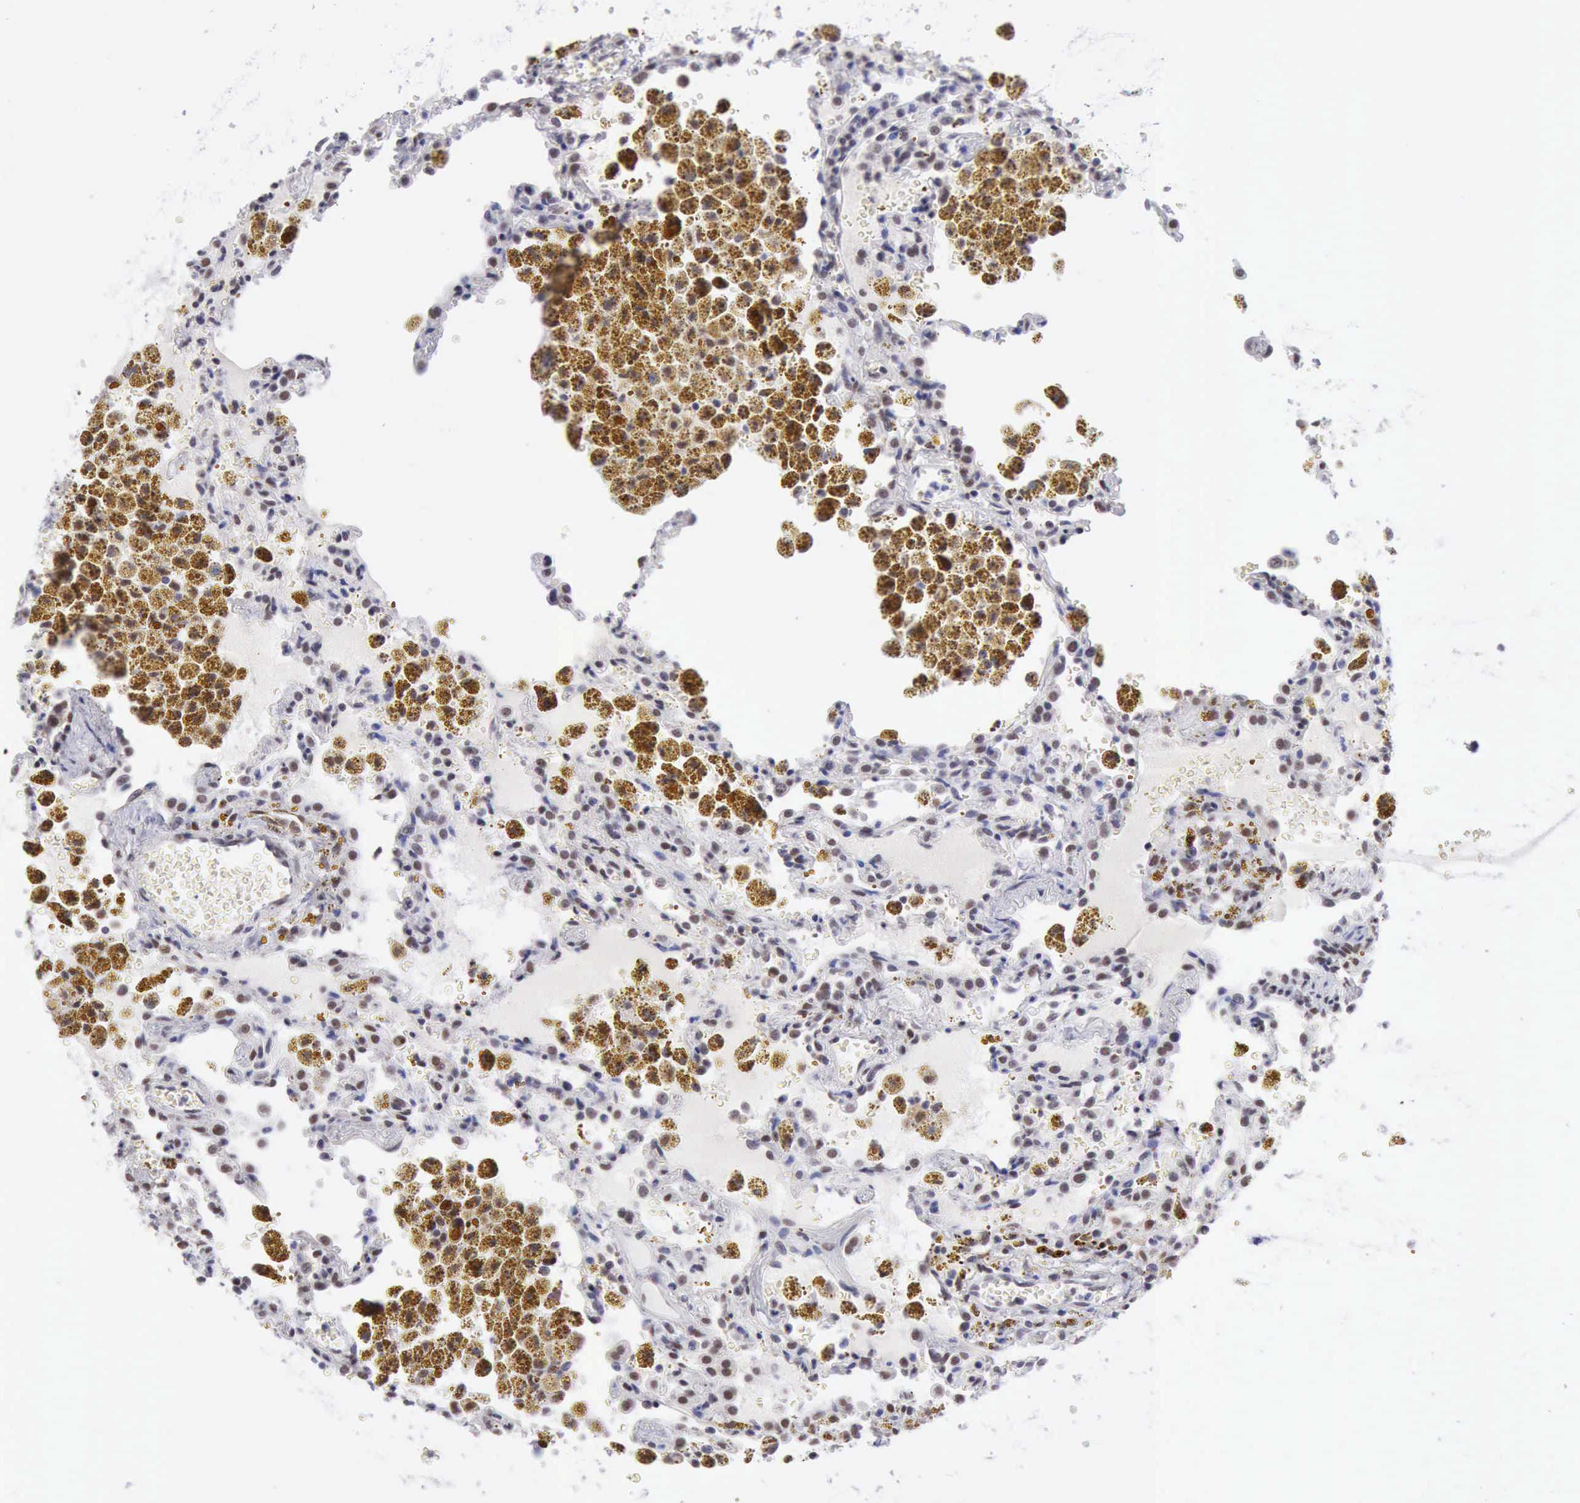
{"staining": {"intensity": "moderate", "quantity": ">75%", "location": "nuclear"}, "tissue": "carcinoid", "cell_type": "Tumor cells", "image_type": "cancer", "snomed": [{"axis": "morphology", "description": "Carcinoid, malignant, NOS"}, {"axis": "topography", "description": "Bronchus"}], "caption": "Immunohistochemistry of human malignant carcinoid demonstrates medium levels of moderate nuclear staining in approximately >75% of tumor cells.", "gene": "ERCC4", "patient": {"sex": "male", "age": 55}}